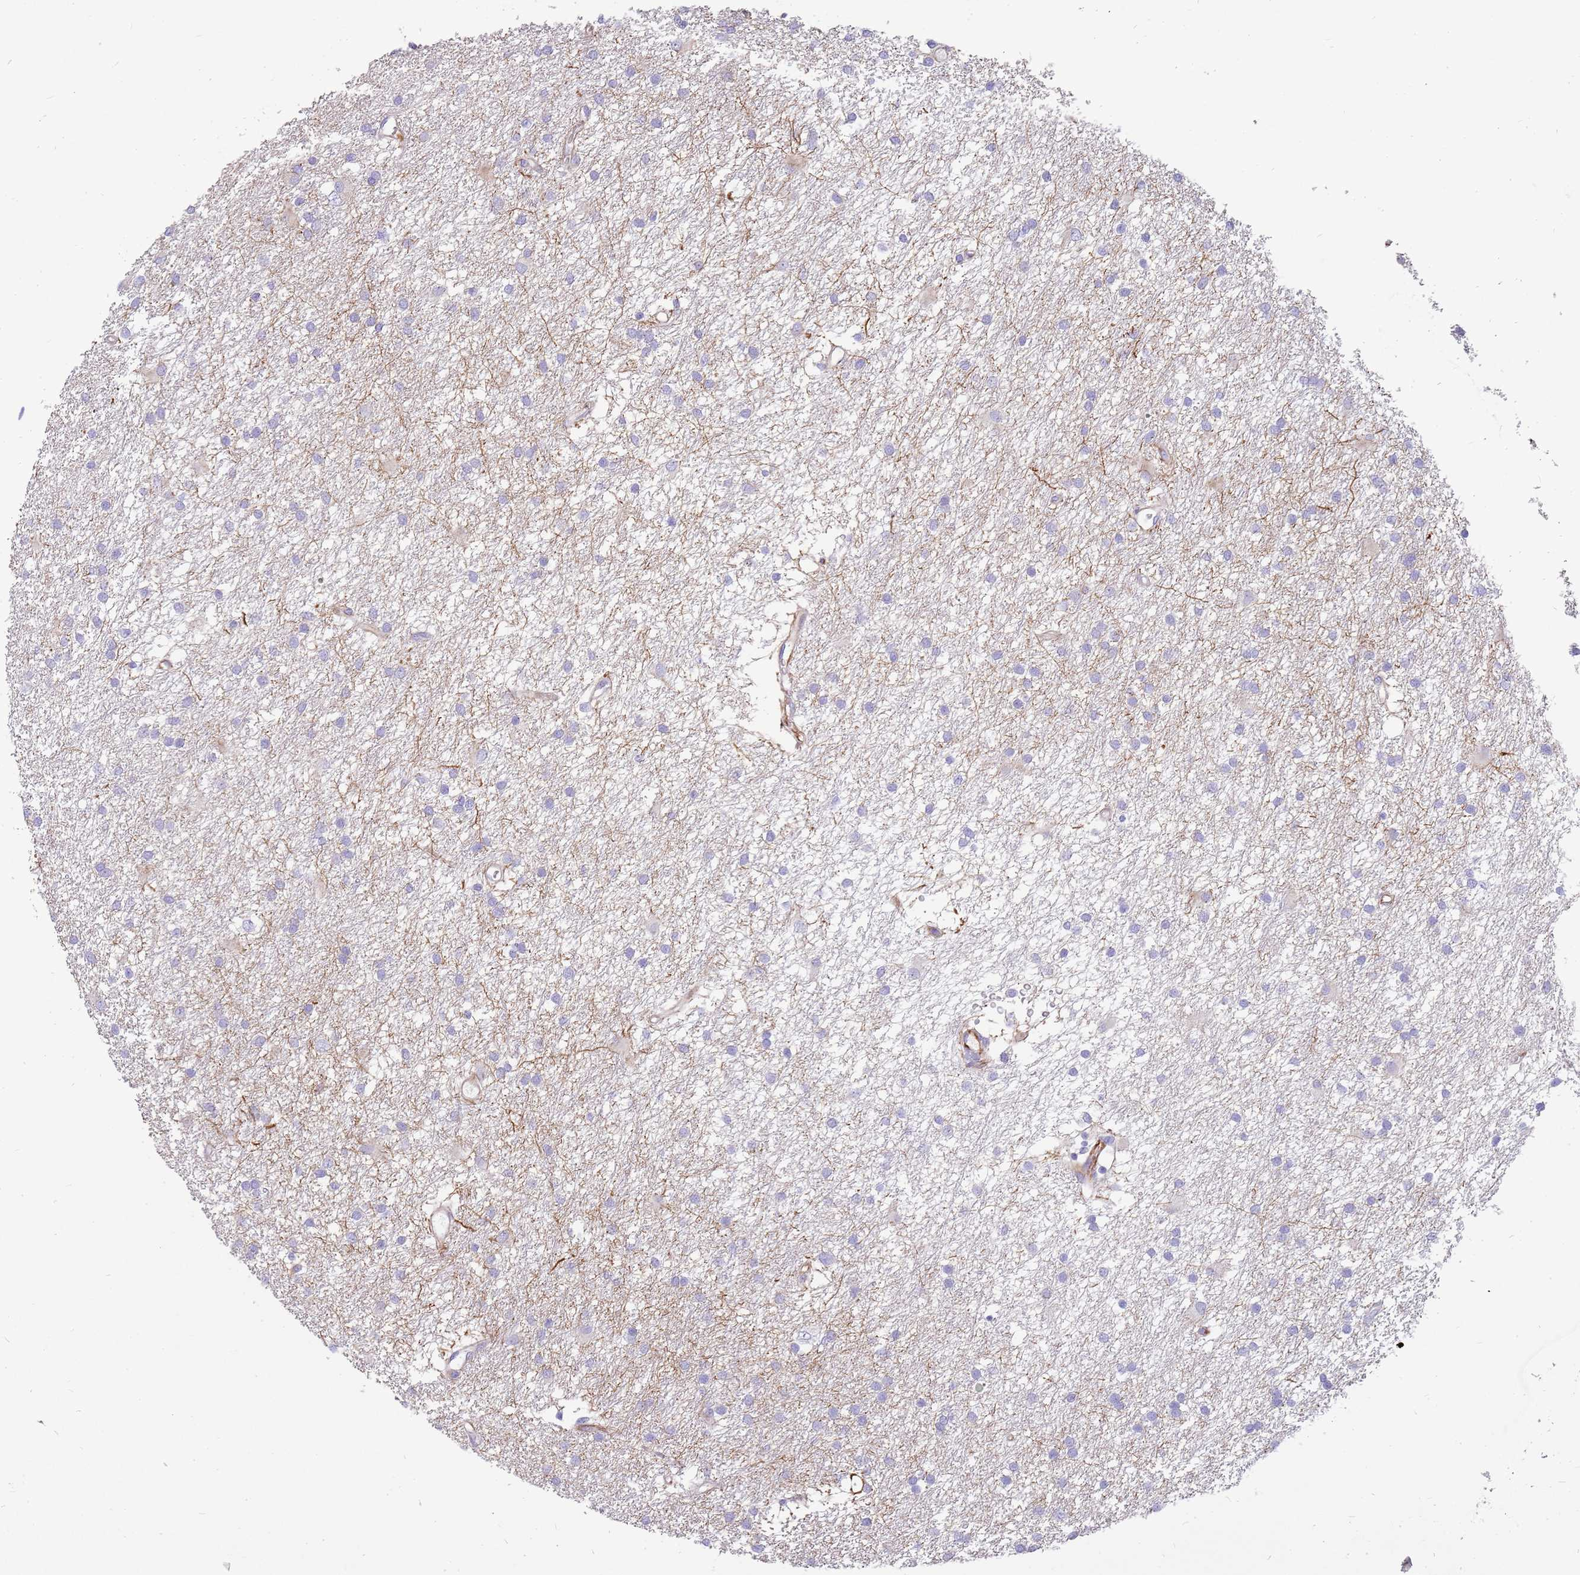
{"staining": {"intensity": "negative", "quantity": "none", "location": "none"}, "tissue": "glioma", "cell_type": "Tumor cells", "image_type": "cancer", "snomed": [{"axis": "morphology", "description": "Glioma, malignant, High grade"}, {"axis": "topography", "description": "Brain"}], "caption": "IHC photomicrograph of neoplastic tissue: human malignant glioma (high-grade) stained with DAB (3,3'-diaminobenzidine) displays no significant protein expression in tumor cells.", "gene": "ZDHHC1", "patient": {"sex": "male", "age": 77}}